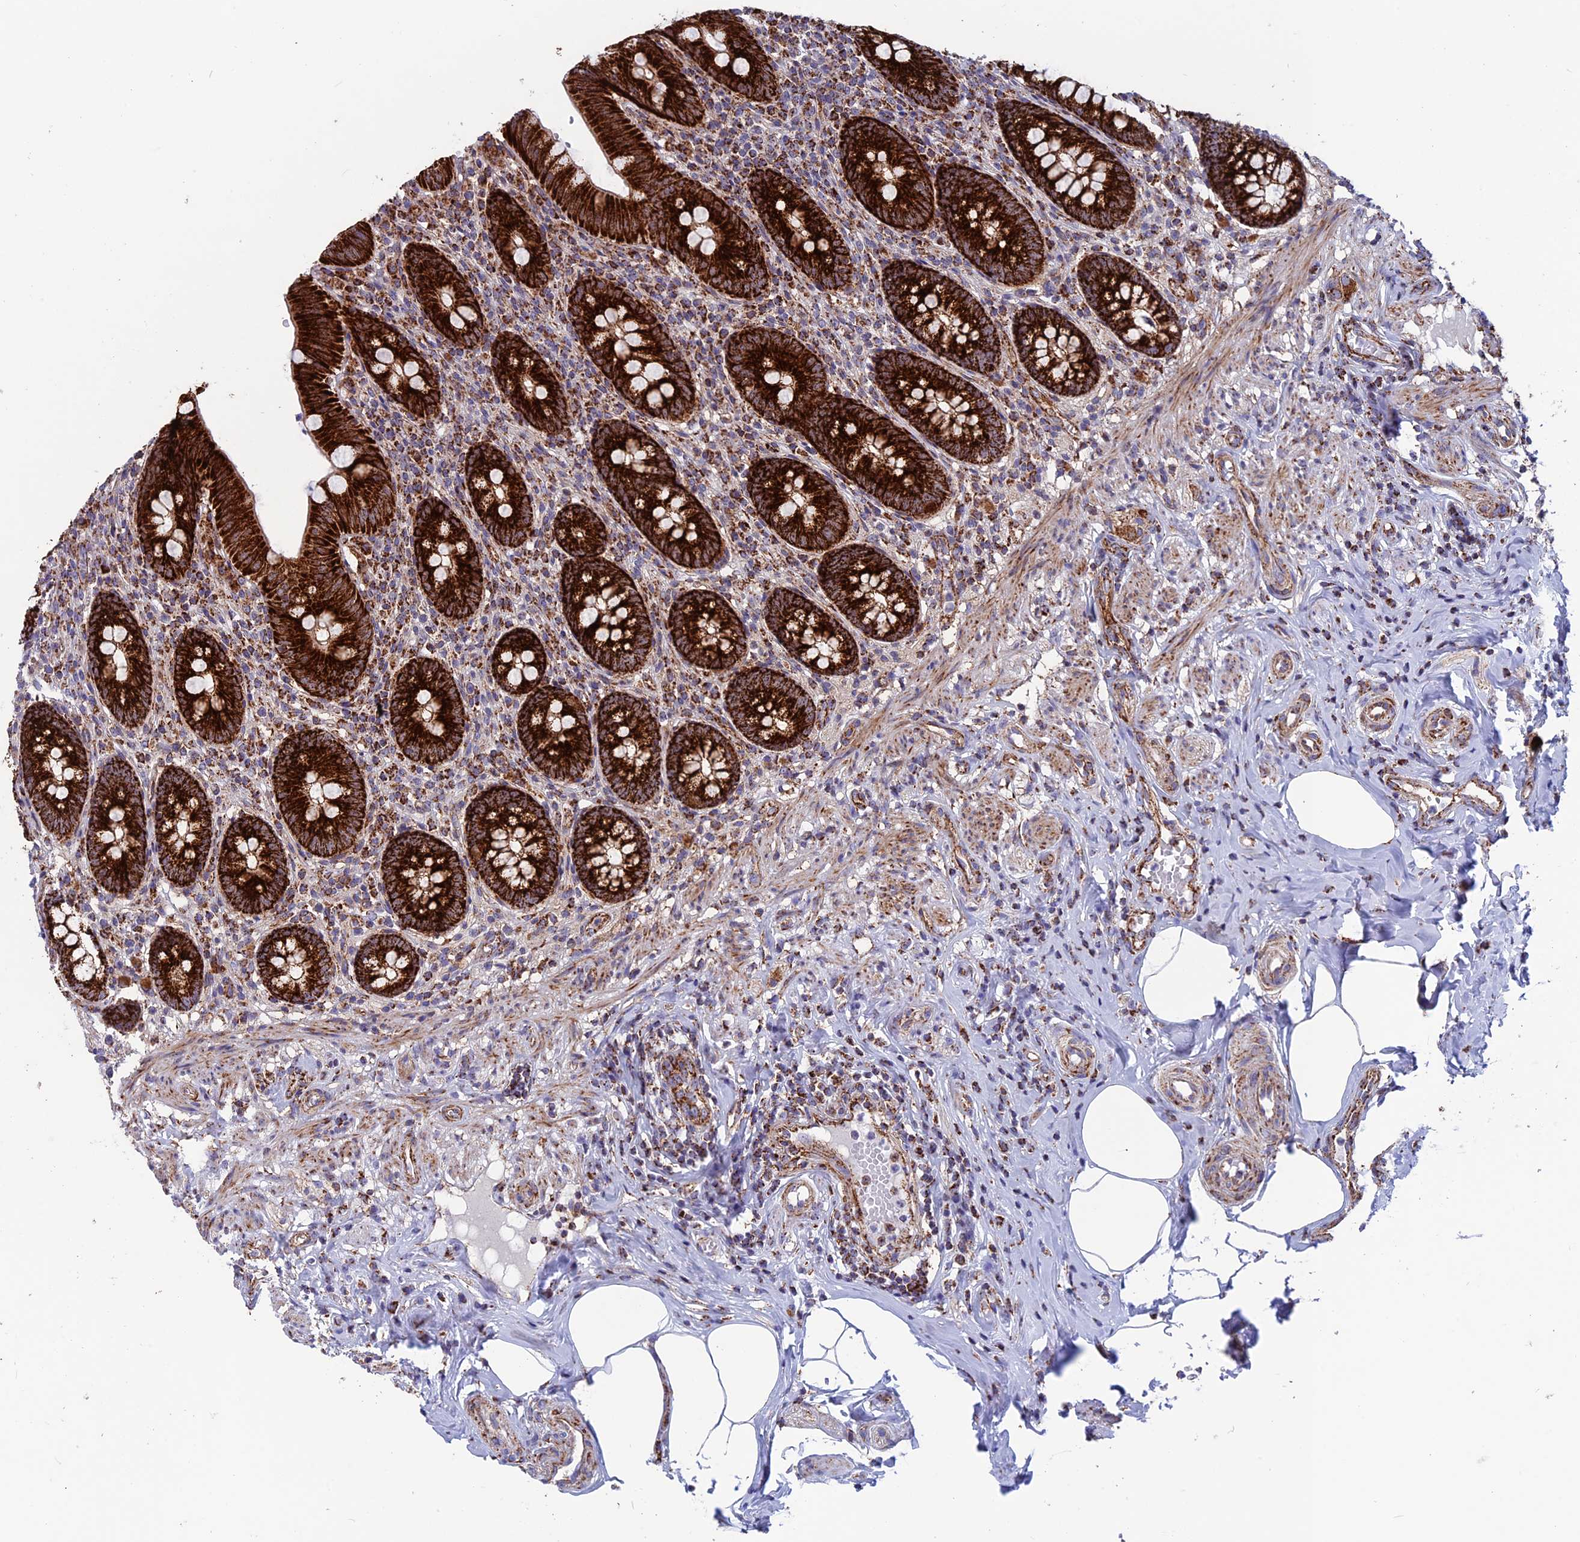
{"staining": {"intensity": "strong", "quantity": ">75%", "location": "cytoplasmic/membranous"}, "tissue": "appendix", "cell_type": "Glandular cells", "image_type": "normal", "snomed": [{"axis": "morphology", "description": "Normal tissue, NOS"}, {"axis": "topography", "description": "Appendix"}], "caption": "An image of human appendix stained for a protein displays strong cytoplasmic/membranous brown staining in glandular cells. Ihc stains the protein in brown and the nuclei are stained blue.", "gene": "MRPS18B", "patient": {"sex": "male", "age": 55}}